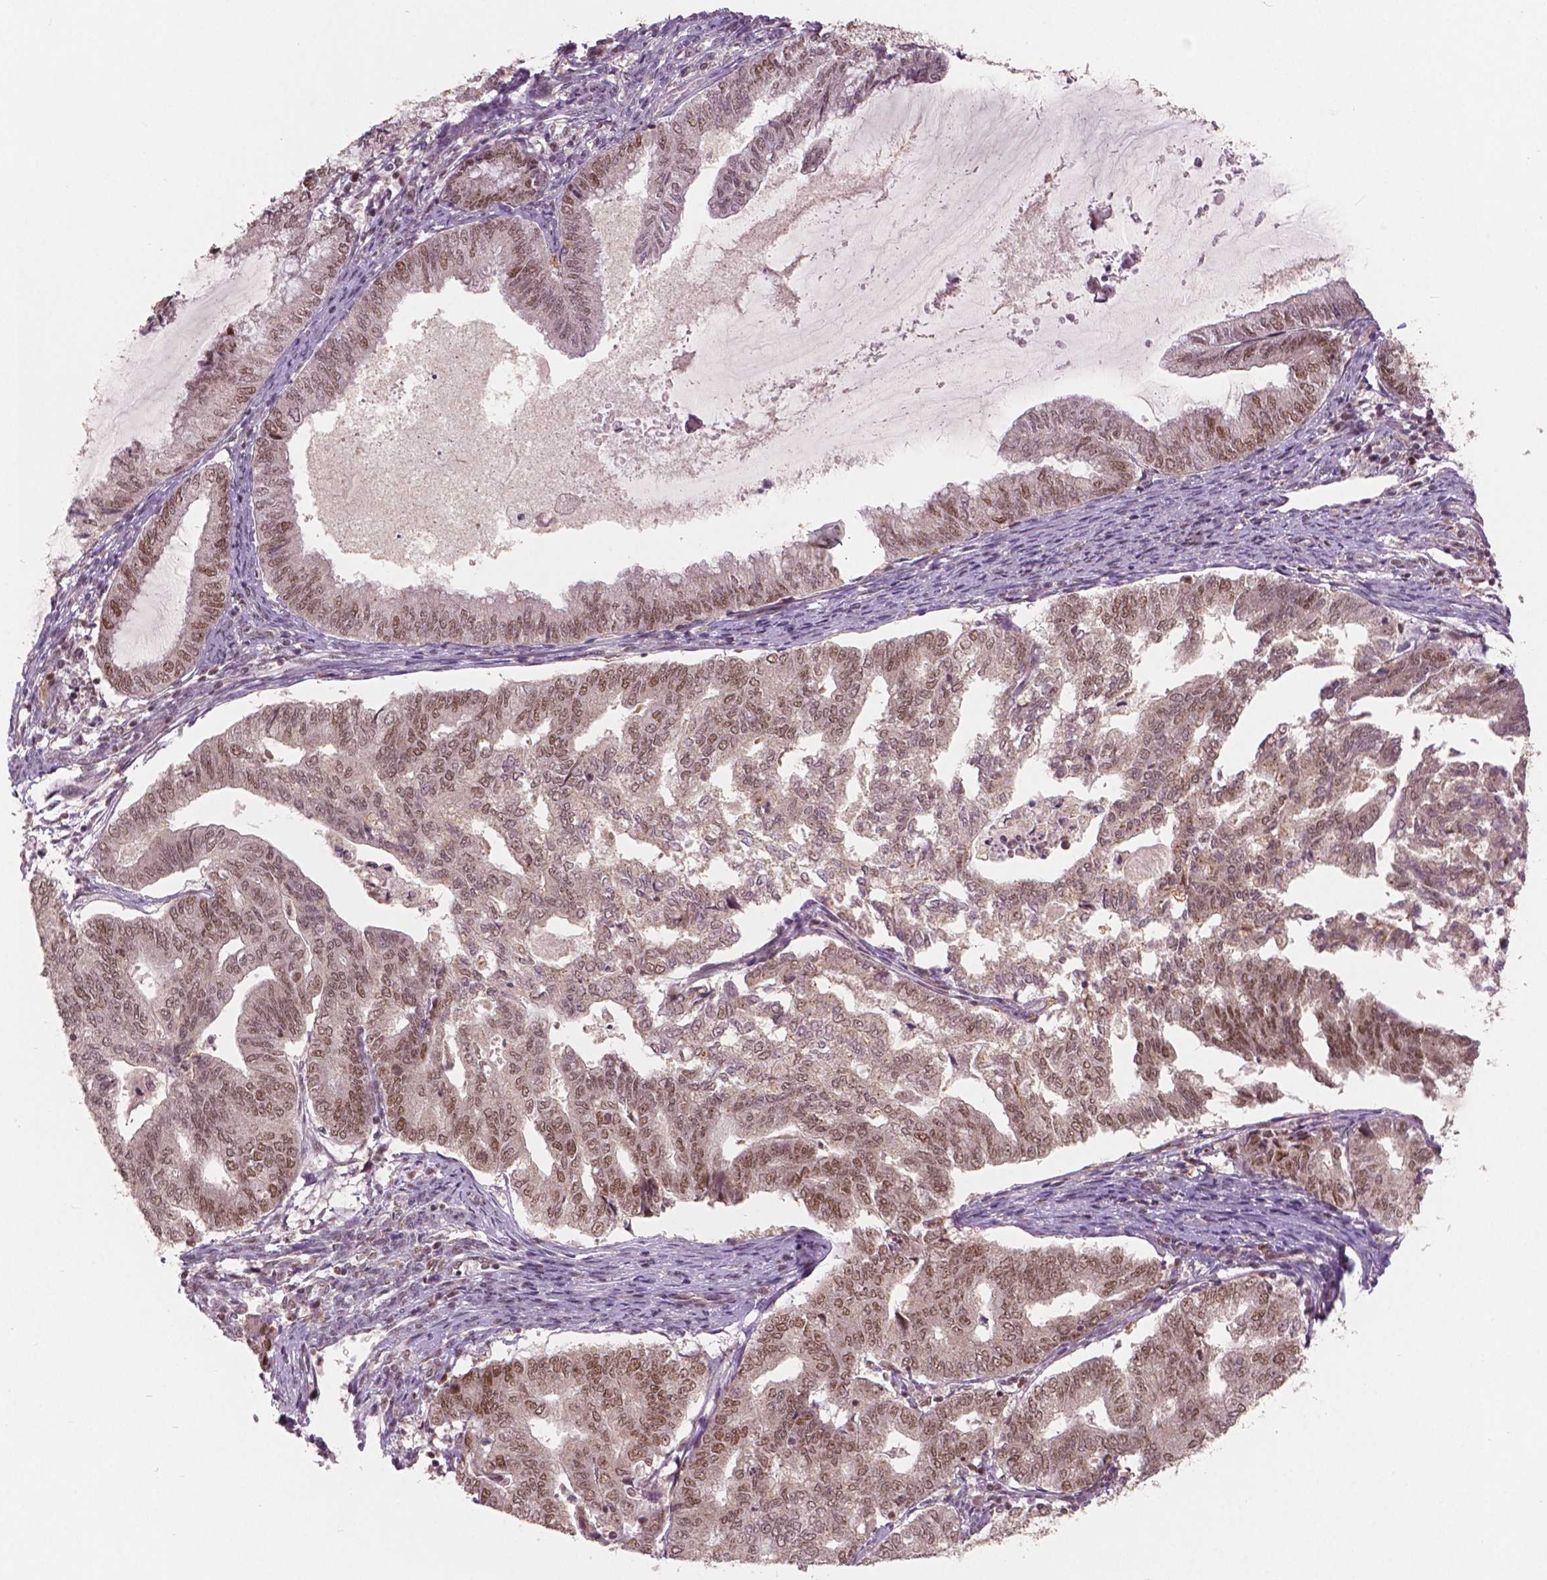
{"staining": {"intensity": "moderate", "quantity": "25%-75%", "location": "nuclear"}, "tissue": "endometrial cancer", "cell_type": "Tumor cells", "image_type": "cancer", "snomed": [{"axis": "morphology", "description": "Adenocarcinoma, NOS"}, {"axis": "topography", "description": "Endometrium"}], "caption": "A brown stain highlights moderate nuclear expression of a protein in human endometrial cancer (adenocarcinoma) tumor cells. (DAB IHC, brown staining for protein, blue staining for nuclei).", "gene": "NSD2", "patient": {"sex": "female", "age": 79}}